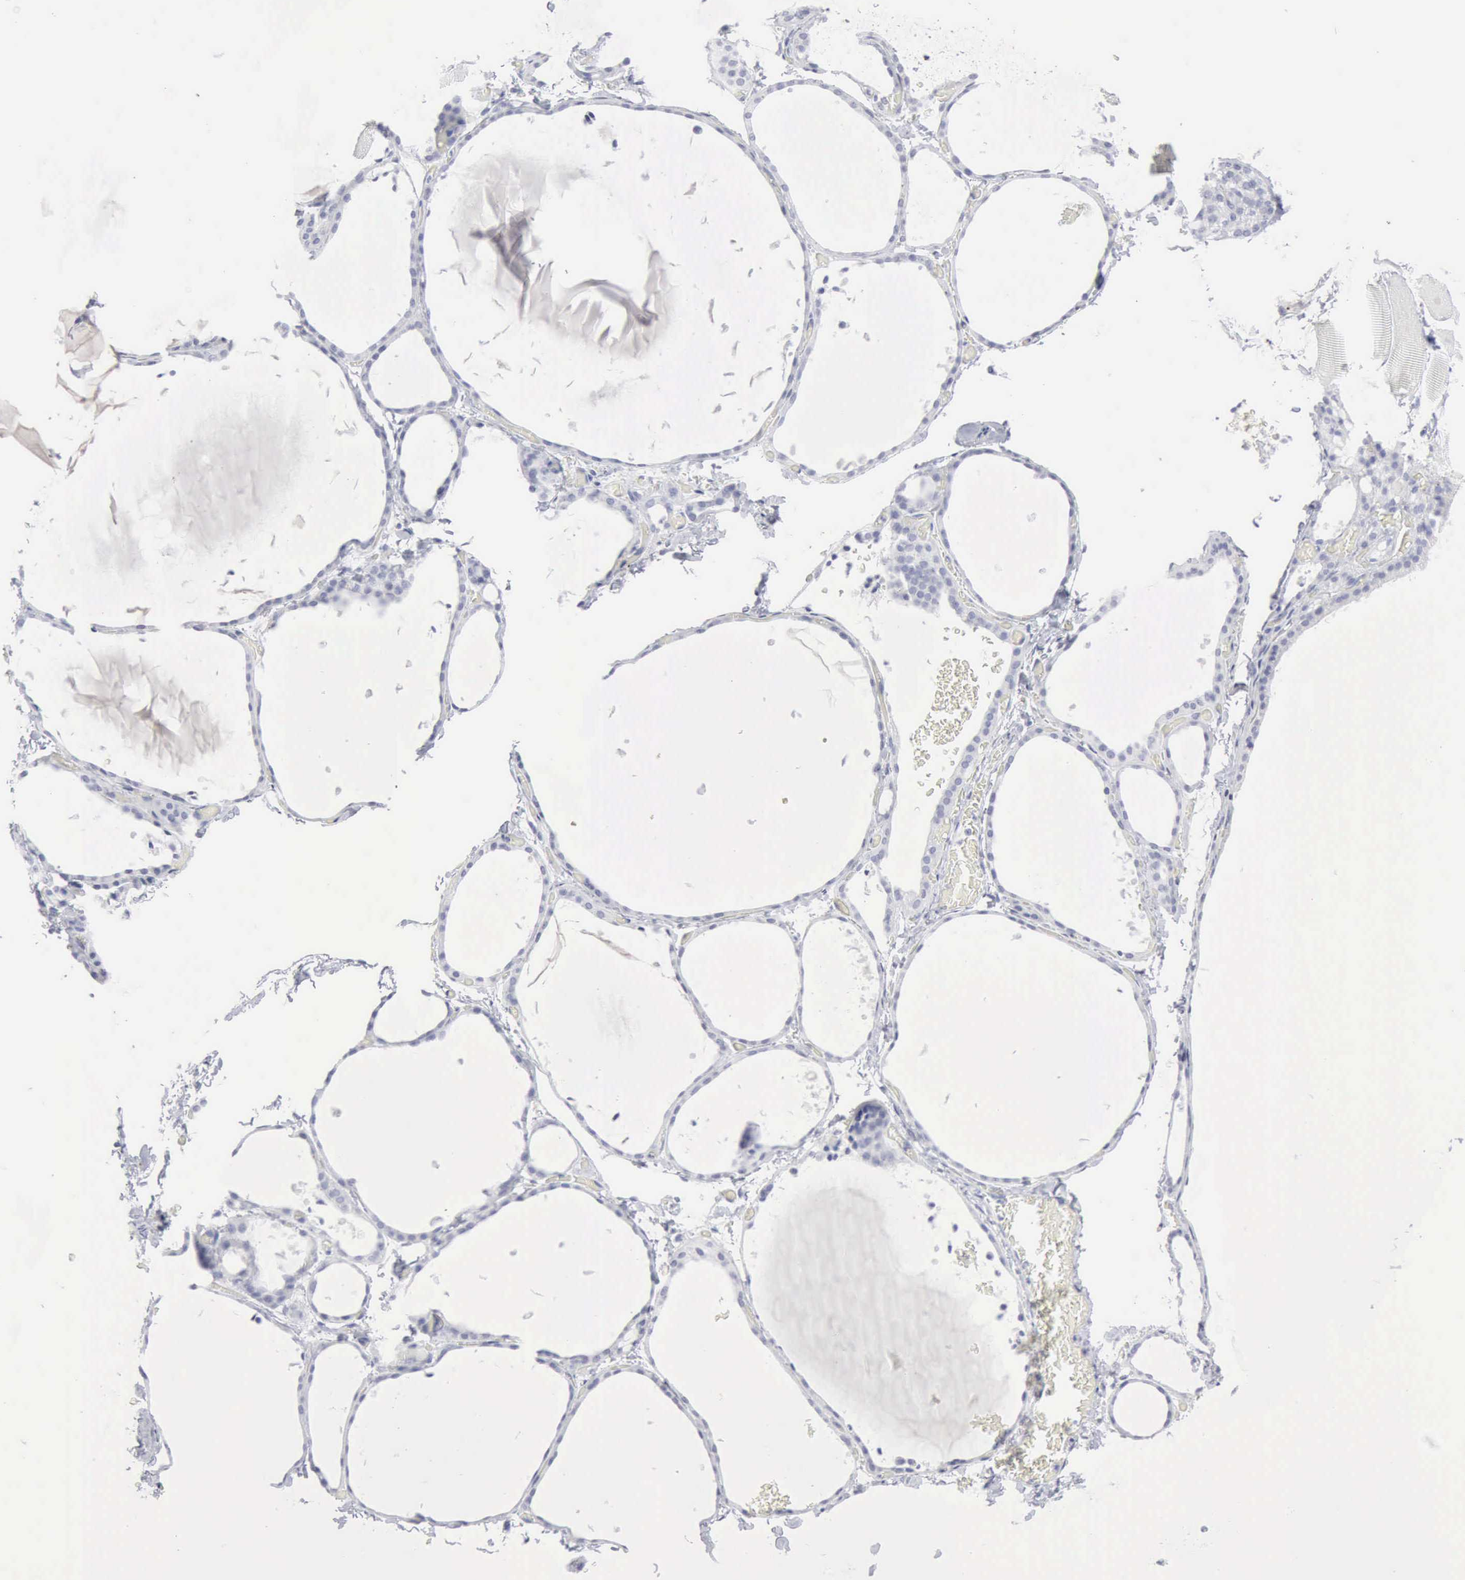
{"staining": {"intensity": "negative", "quantity": "none", "location": "none"}, "tissue": "thyroid gland", "cell_type": "Glandular cells", "image_type": "normal", "snomed": [{"axis": "morphology", "description": "Normal tissue, NOS"}, {"axis": "topography", "description": "Thyroid gland"}], "caption": "DAB (3,3'-diaminobenzidine) immunohistochemical staining of normal thyroid gland exhibits no significant positivity in glandular cells.", "gene": "CMA1", "patient": {"sex": "female", "age": 22}}